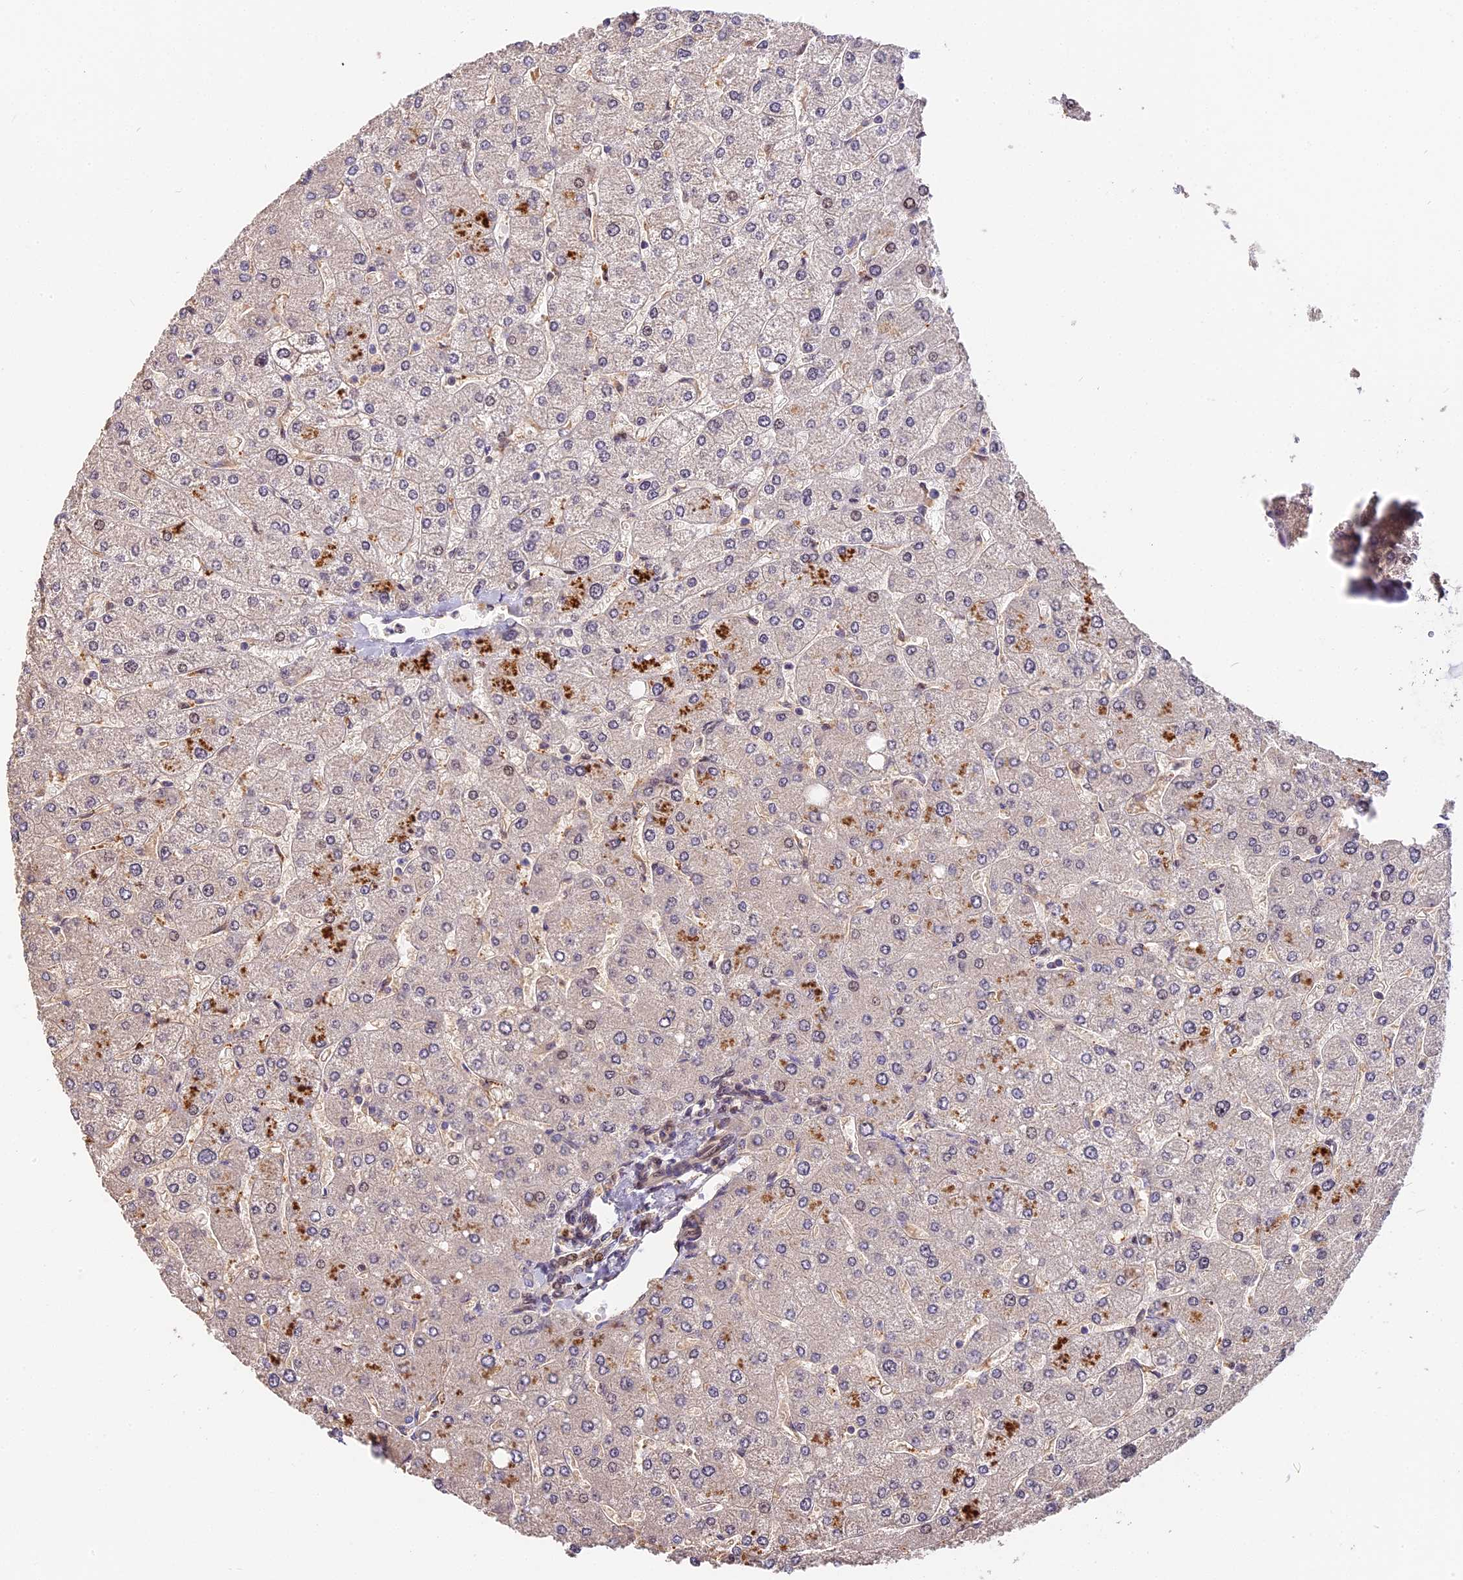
{"staining": {"intensity": "weak", "quantity": "25%-75%", "location": "cytoplasmic/membranous"}, "tissue": "liver", "cell_type": "Cholangiocytes", "image_type": "normal", "snomed": [{"axis": "morphology", "description": "Normal tissue, NOS"}, {"axis": "topography", "description": "Liver"}], "caption": "Cholangiocytes display low levels of weak cytoplasmic/membranous expression in approximately 25%-75% of cells in unremarkable human liver.", "gene": "ARHGAP17", "patient": {"sex": "male", "age": 55}}